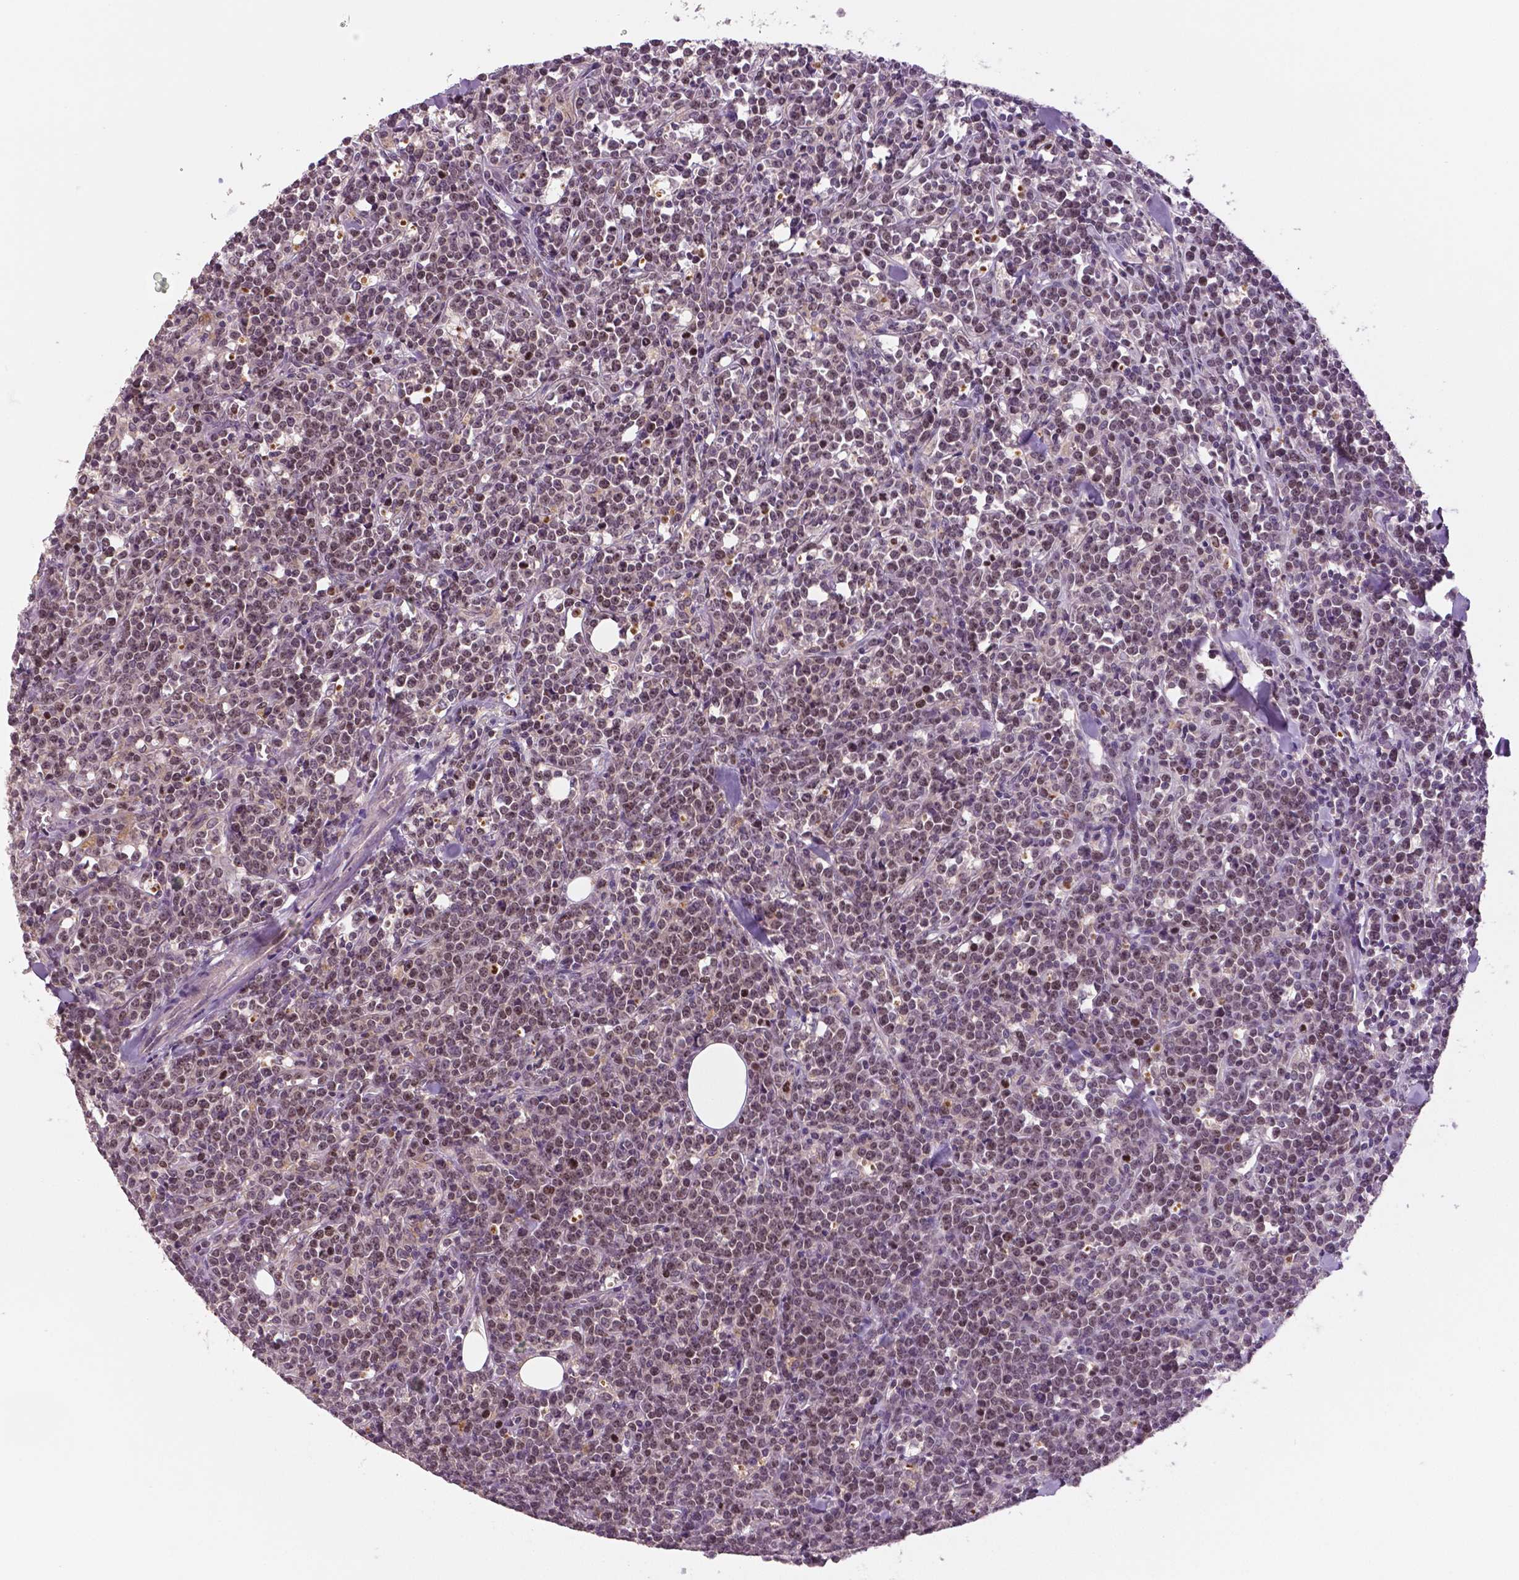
{"staining": {"intensity": "weak", "quantity": "<25%", "location": "nuclear"}, "tissue": "lymphoma", "cell_type": "Tumor cells", "image_type": "cancer", "snomed": [{"axis": "morphology", "description": "Malignant lymphoma, non-Hodgkin's type, High grade"}, {"axis": "topography", "description": "Small intestine"}], "caption": "DAB (3,3'-diaminobenzidine) immunohistochemical staining of lymphoma reveals no significant expression in tumor cells.", "gene": "MKI67", "patient": {"sex": "female", "age": 56}}